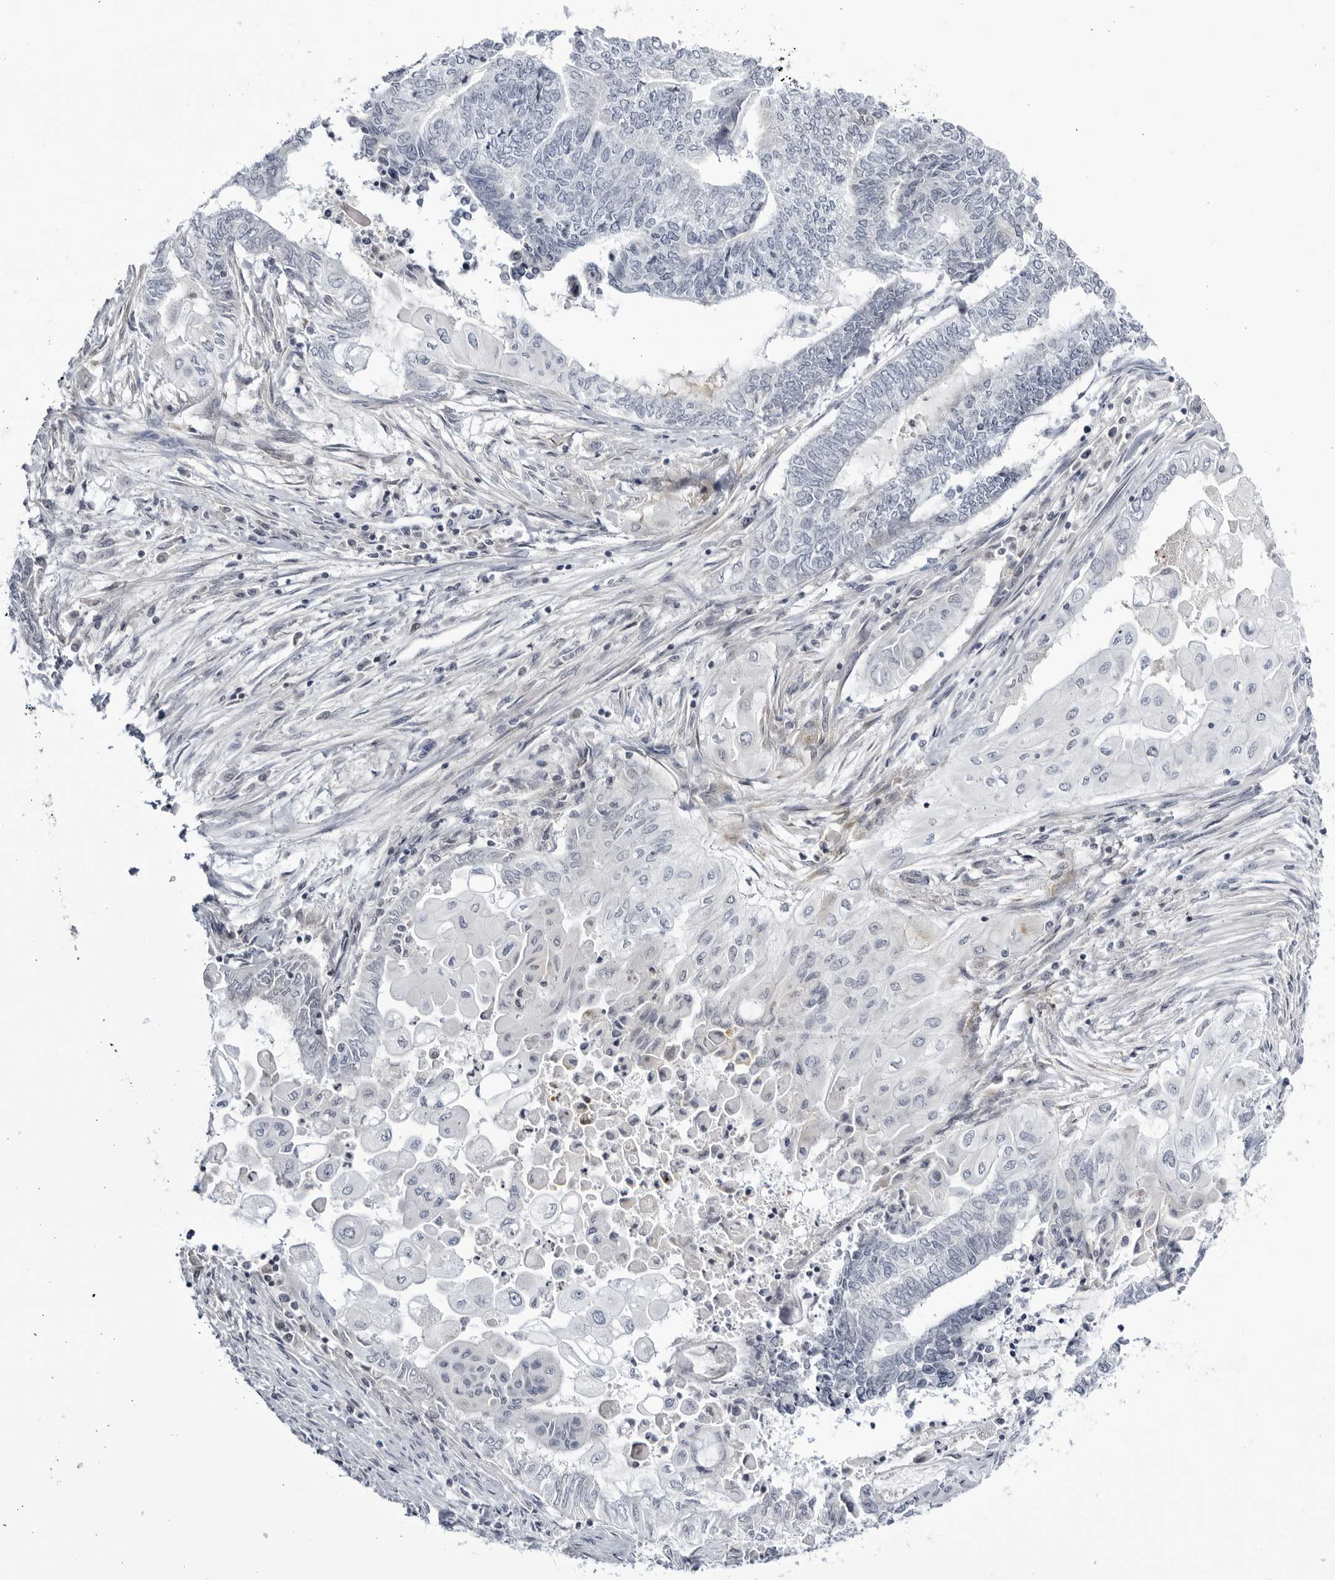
{"staining": {"intensity": "negative", "quantity": "none", "location": "none"}, "tissue": "endometrial cancer", "cell_type": "Tumor cells", "image_type": "cancer", "snomed": [{"axis": "morphology", "description": "Adenocarcinoma, NOS"}, {"axis": "topography", "description": "Uterus"}, {"axis": "topography", "description": "Endometrium"}], "caption": "Endometrial adenocarcinoma stained for a protein using immunohistochemistry (IHC) exhibits no expression tumor cells.", "gene": "CNBD1", "patient": {"sex": "female", "age": 70}}